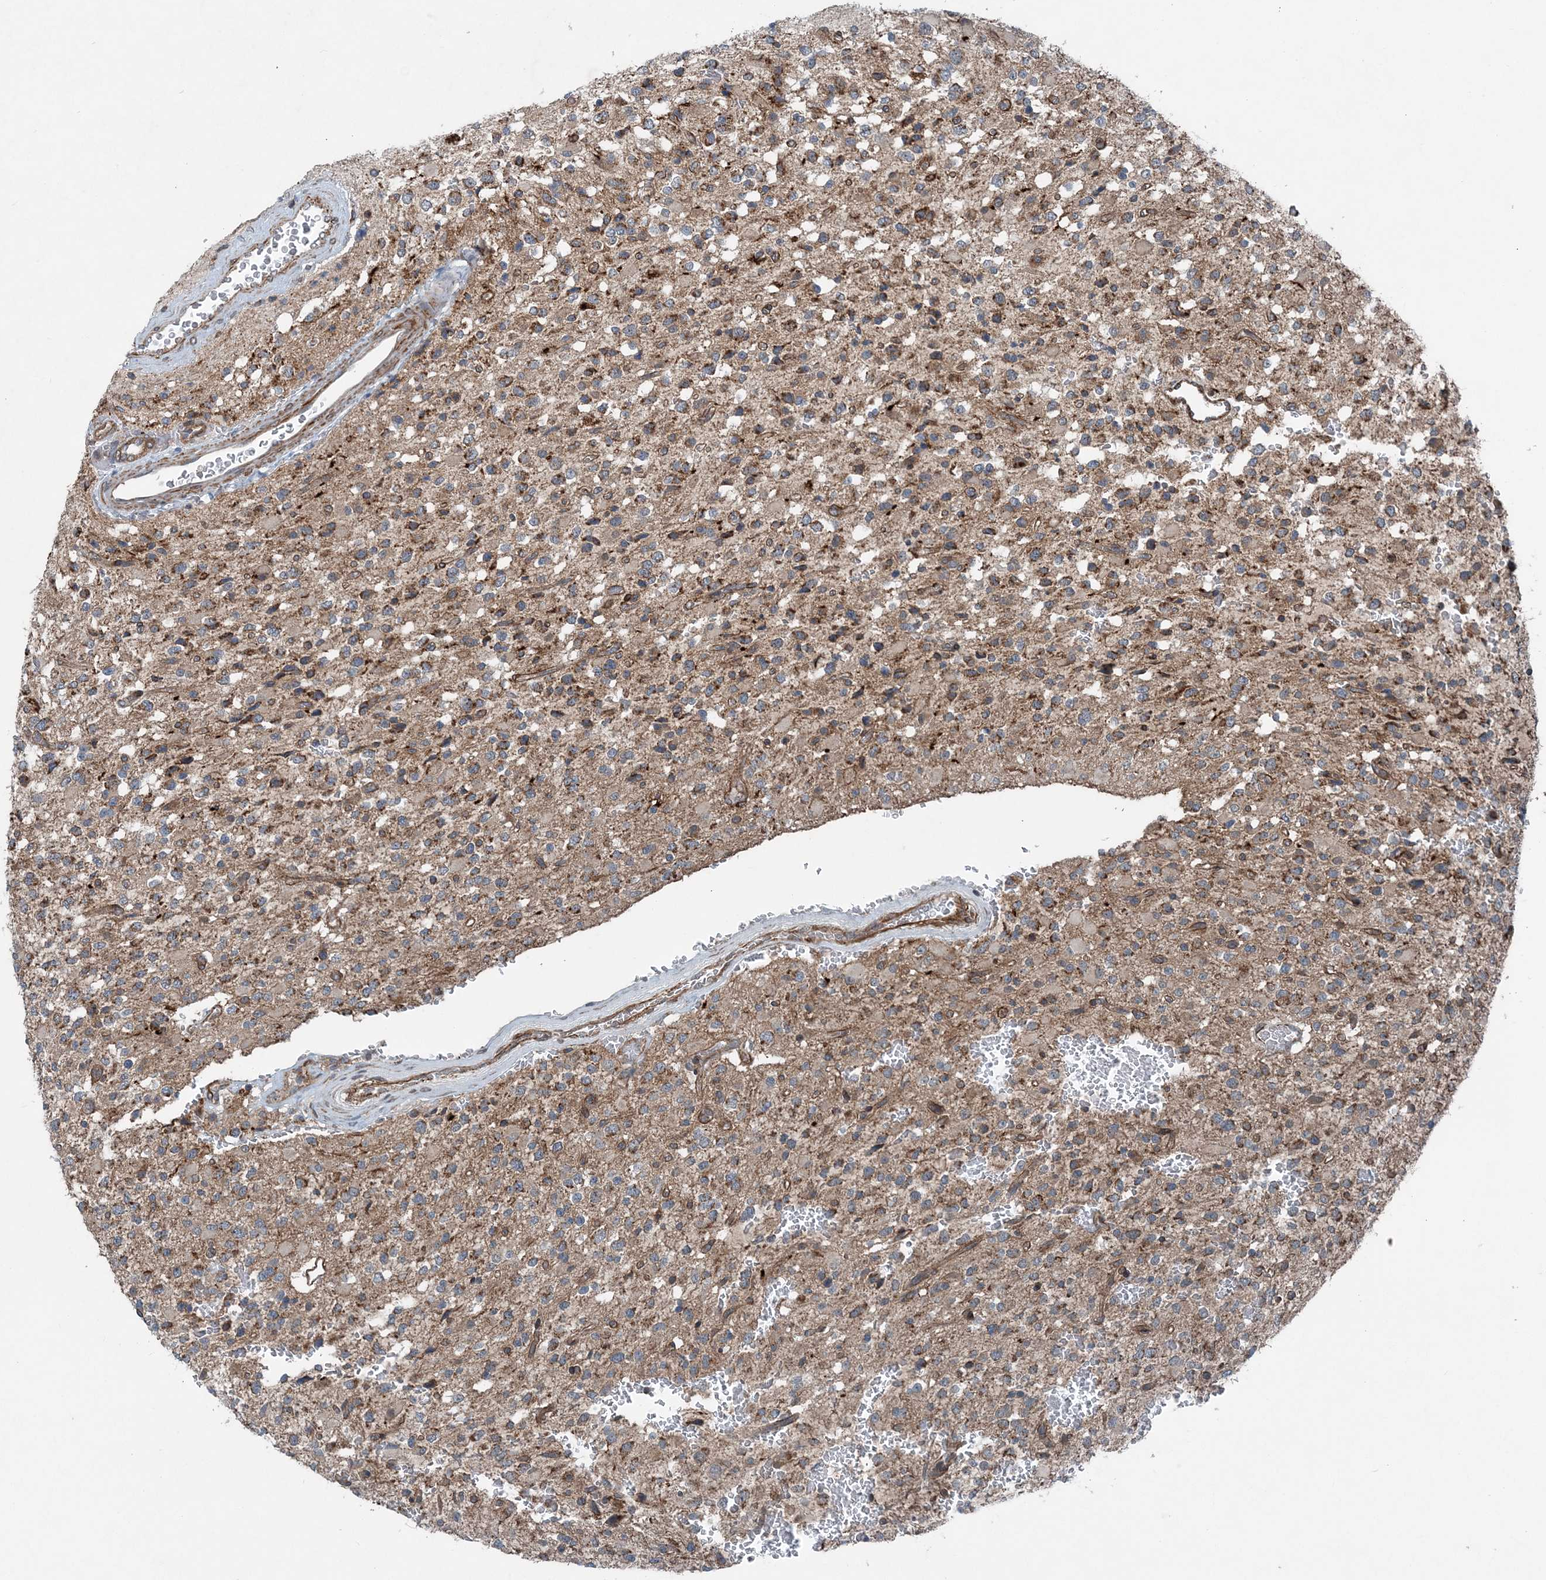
{"staining": {"intensity": "moderate", "quantity": "25%-75%", "location": "cytoplasmic/membranous"}, "tissue": "glioma", "cell_type": "Tumor cells", "image_type": "cancer", "snomed": [{"axis": "morphology", "description": "Glioma, malignant, High grade"}, {"axis": "topography", "description": "Brain"}], "caption": "The immunohistochemical stain highlights moderate cytoplasmic/membranous positivity in tumor cells of malignant high-grade glioma tissue.", "gene": "NDUFA2", "patient": {"sex": "male", "age": 34}}